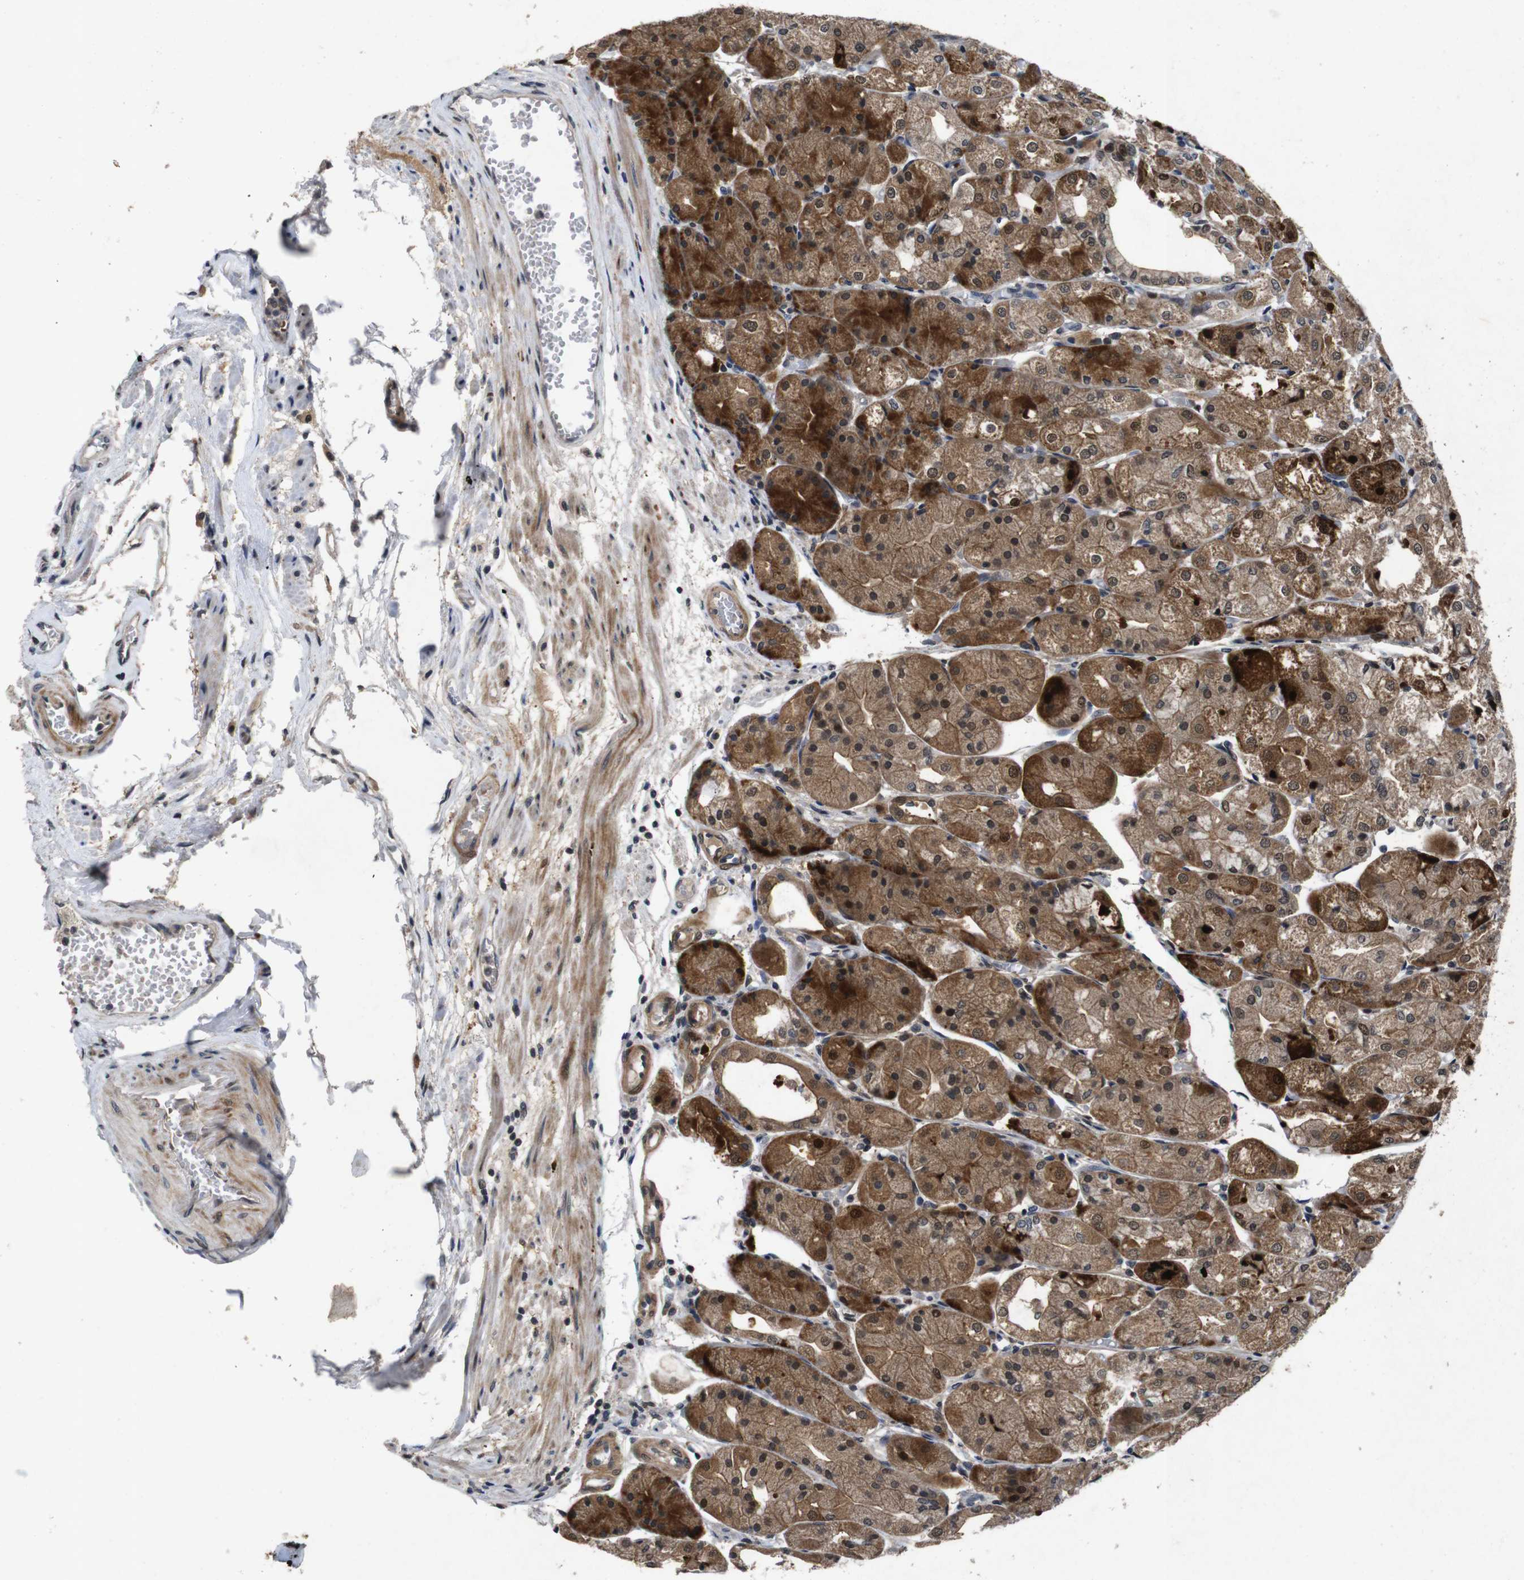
{"staining": {"intensity": "moderate", "quantity": ">75%", "location": "cytoplasmic/membranous,nuclear"}, "tissue": "stomach", "cell_type": "Glandular cells", "image_type": "normal", "snomed": [{"axis": "morphology", "description": "Normal tissue, NOS"}, {"axis": "topography", "description": "Stomach, upper"}], "caption": "Immunohistochemical staining of normal stomach shows medium levels of moderate cytoplasmic/membranous,nuclear staining in about >75% of glandular cells. (brown staining indicates protein expression, while blue staining denotes nuclei).", "gene": "AKT3", "patient": {"sex": "male", "age": 72}}